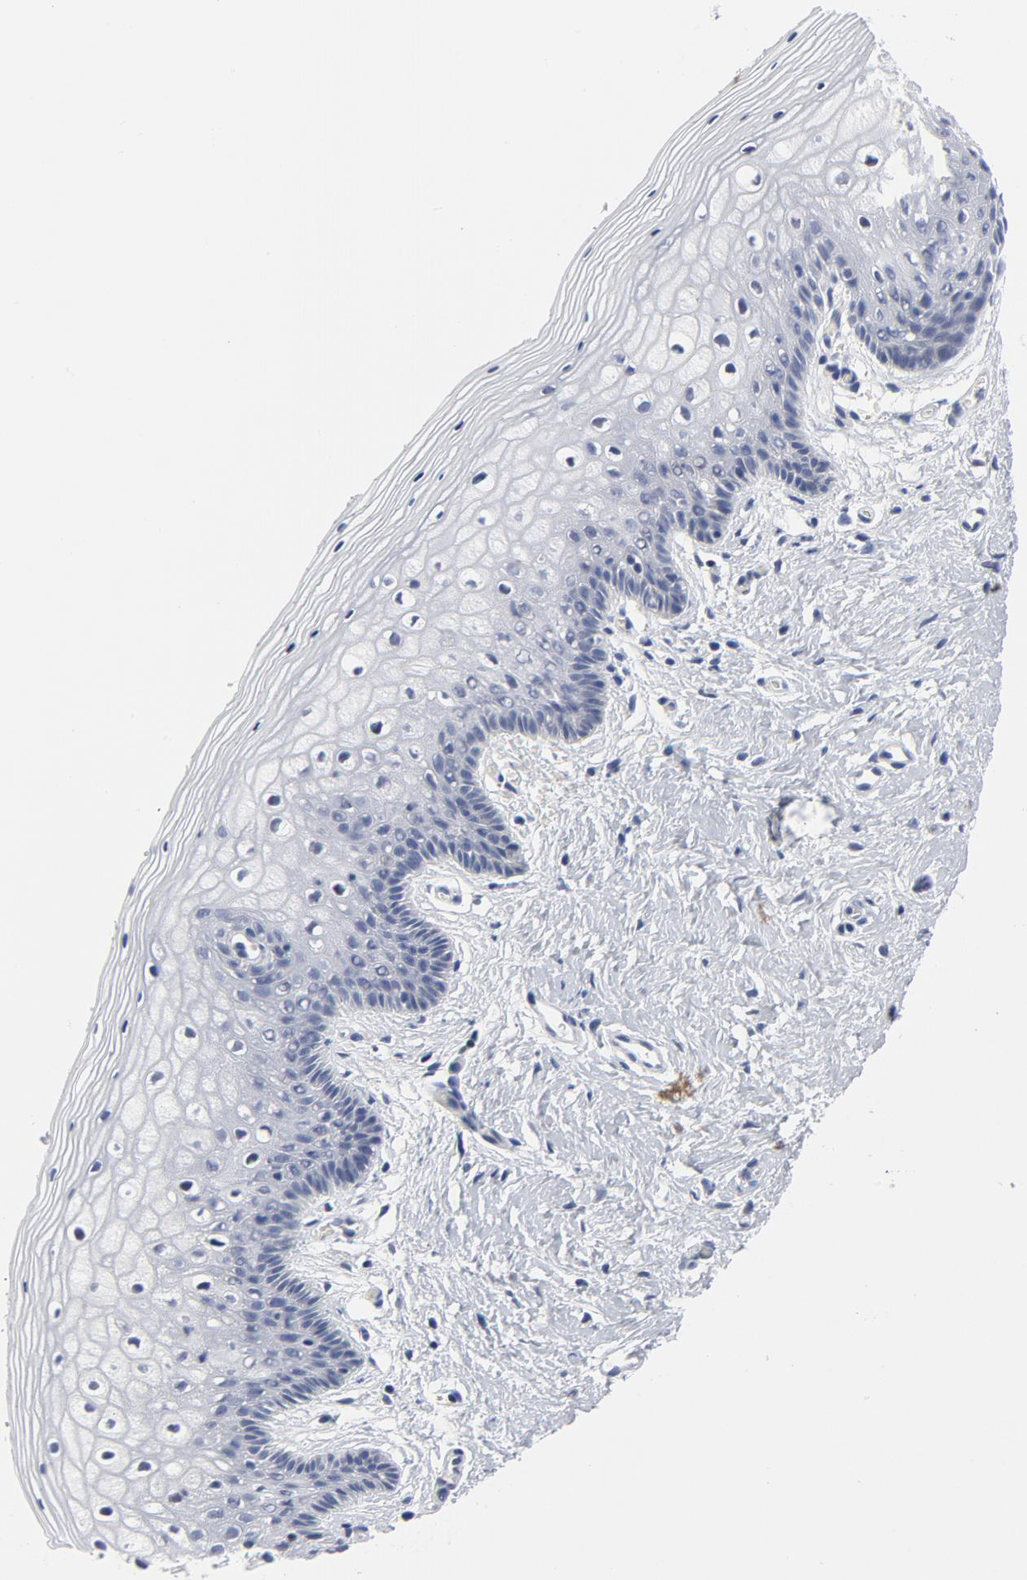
{"staining": {"intensity": "negative", "quantity": "none", "location": "none"}, "tissue": "vagina", "cell_type": "Squamous epithelial cells", "image_type": "normal", "snomed": [{"axis": "morphology", "description": "Normal tissue, NOS"}, {"axis": "topography", "description": "Vagina"}], "caption": "Squamous epithelial cells show no significant positivity in benign vagina. Brightfield microscopy of IHC stained with DAB (3,3'-diaminobenzidine) (brown) and hematoxylin (blue), captured at high magnification.", "gene": "KCNK13", "patient": {"sex": "female", "age": 46}}